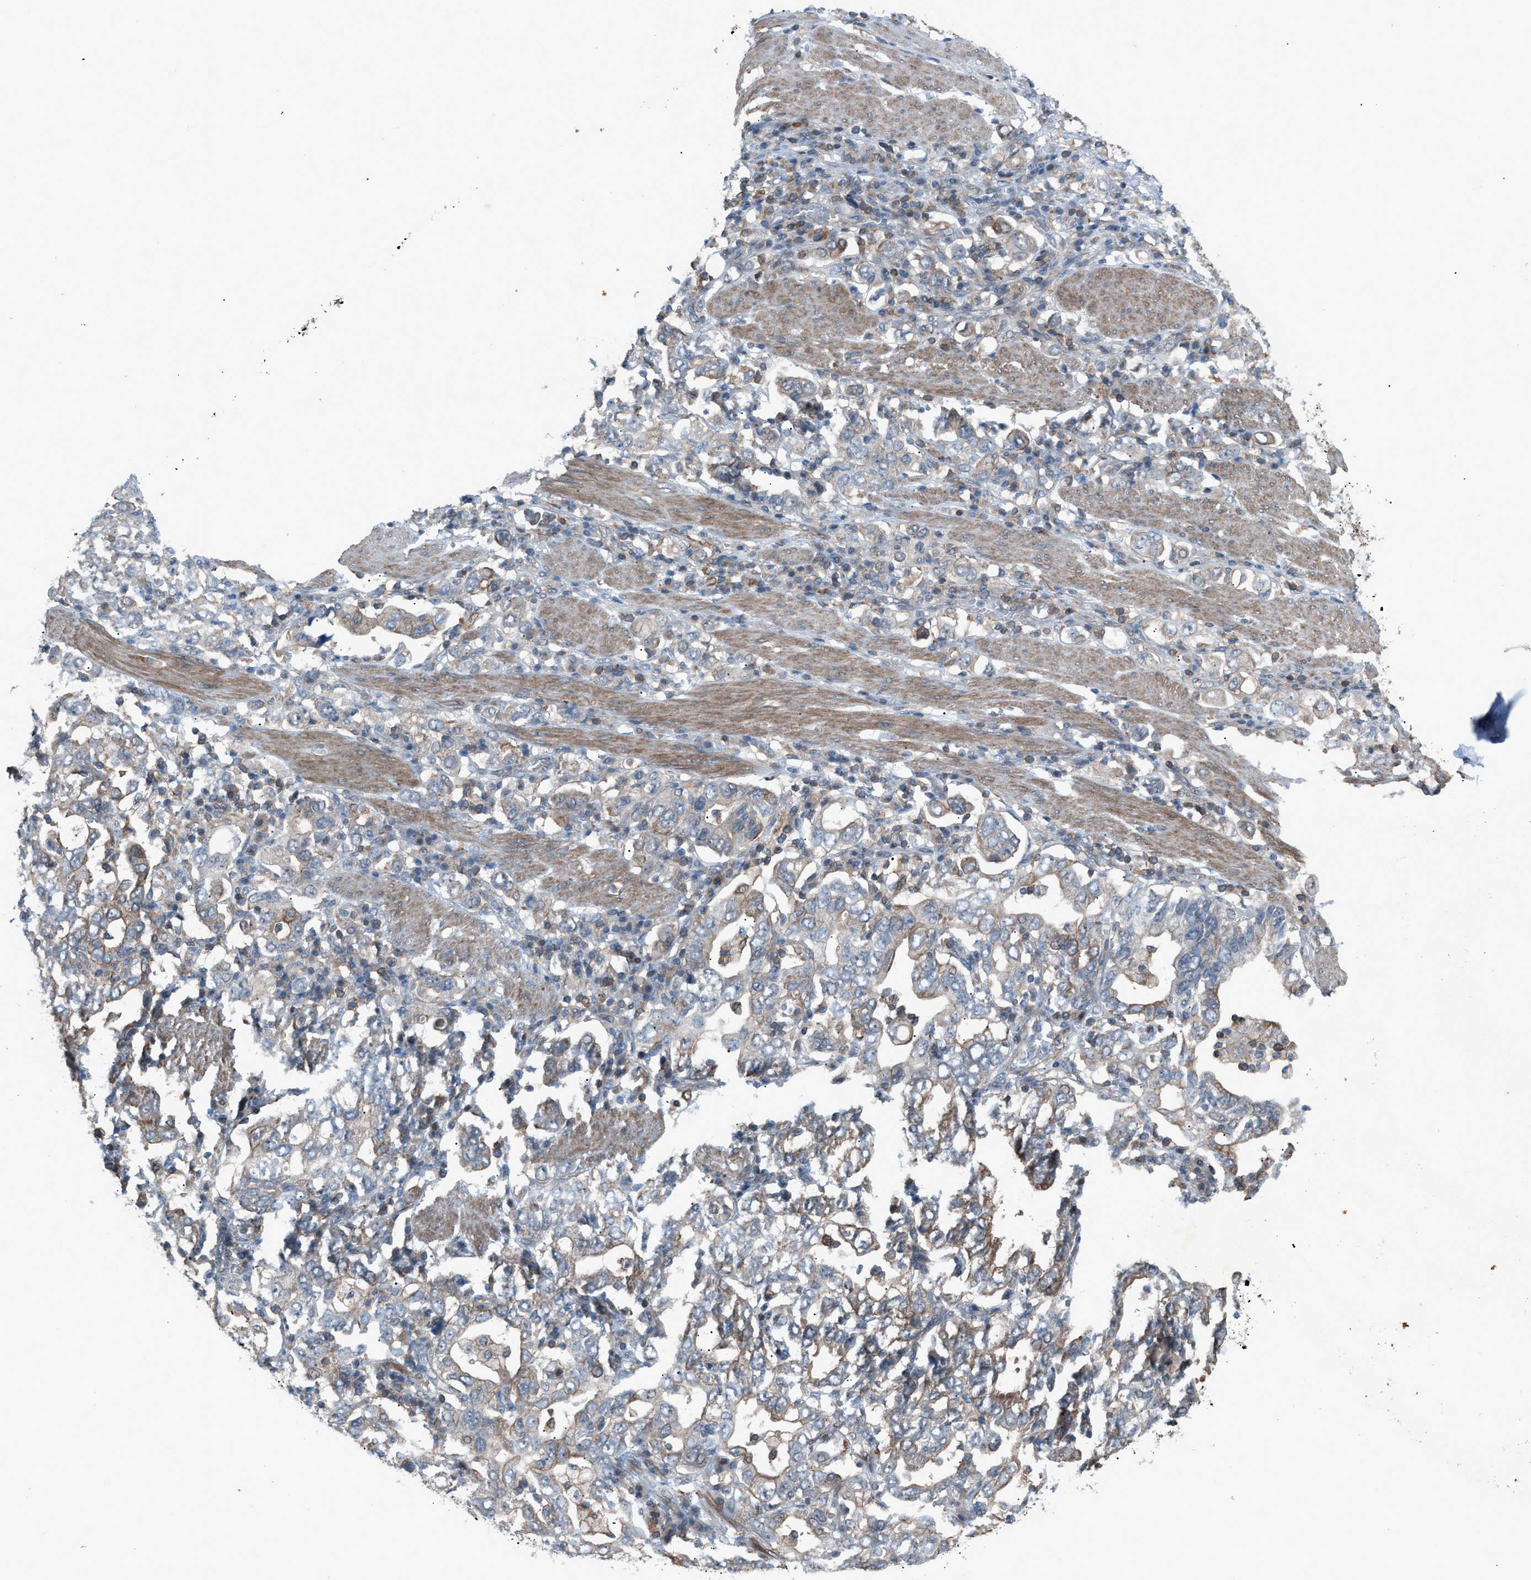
{"staining": {"intensity": "moderate", "quantity": "<25%", "location": "cytoplasmic/membranous"}, "tissue": "stomach cancer", "cell_type": "Tumor cells", "image_type": "cancer", "snomed": [{"axis": "morphology", "description": "Adenocarcinoma, NOS"}, {"axis": "topography", "description": "Stomach, upper"}], "caption": "Approximately <25% of tumor cells in stomach cancer (adenocarcinoma) display moderate cytoplasmic/membranous protein staining as visualized by brown immunohistochemical staining.", "gene": "DYRK1A", "patient": {"sex": "male", "age": 62}}